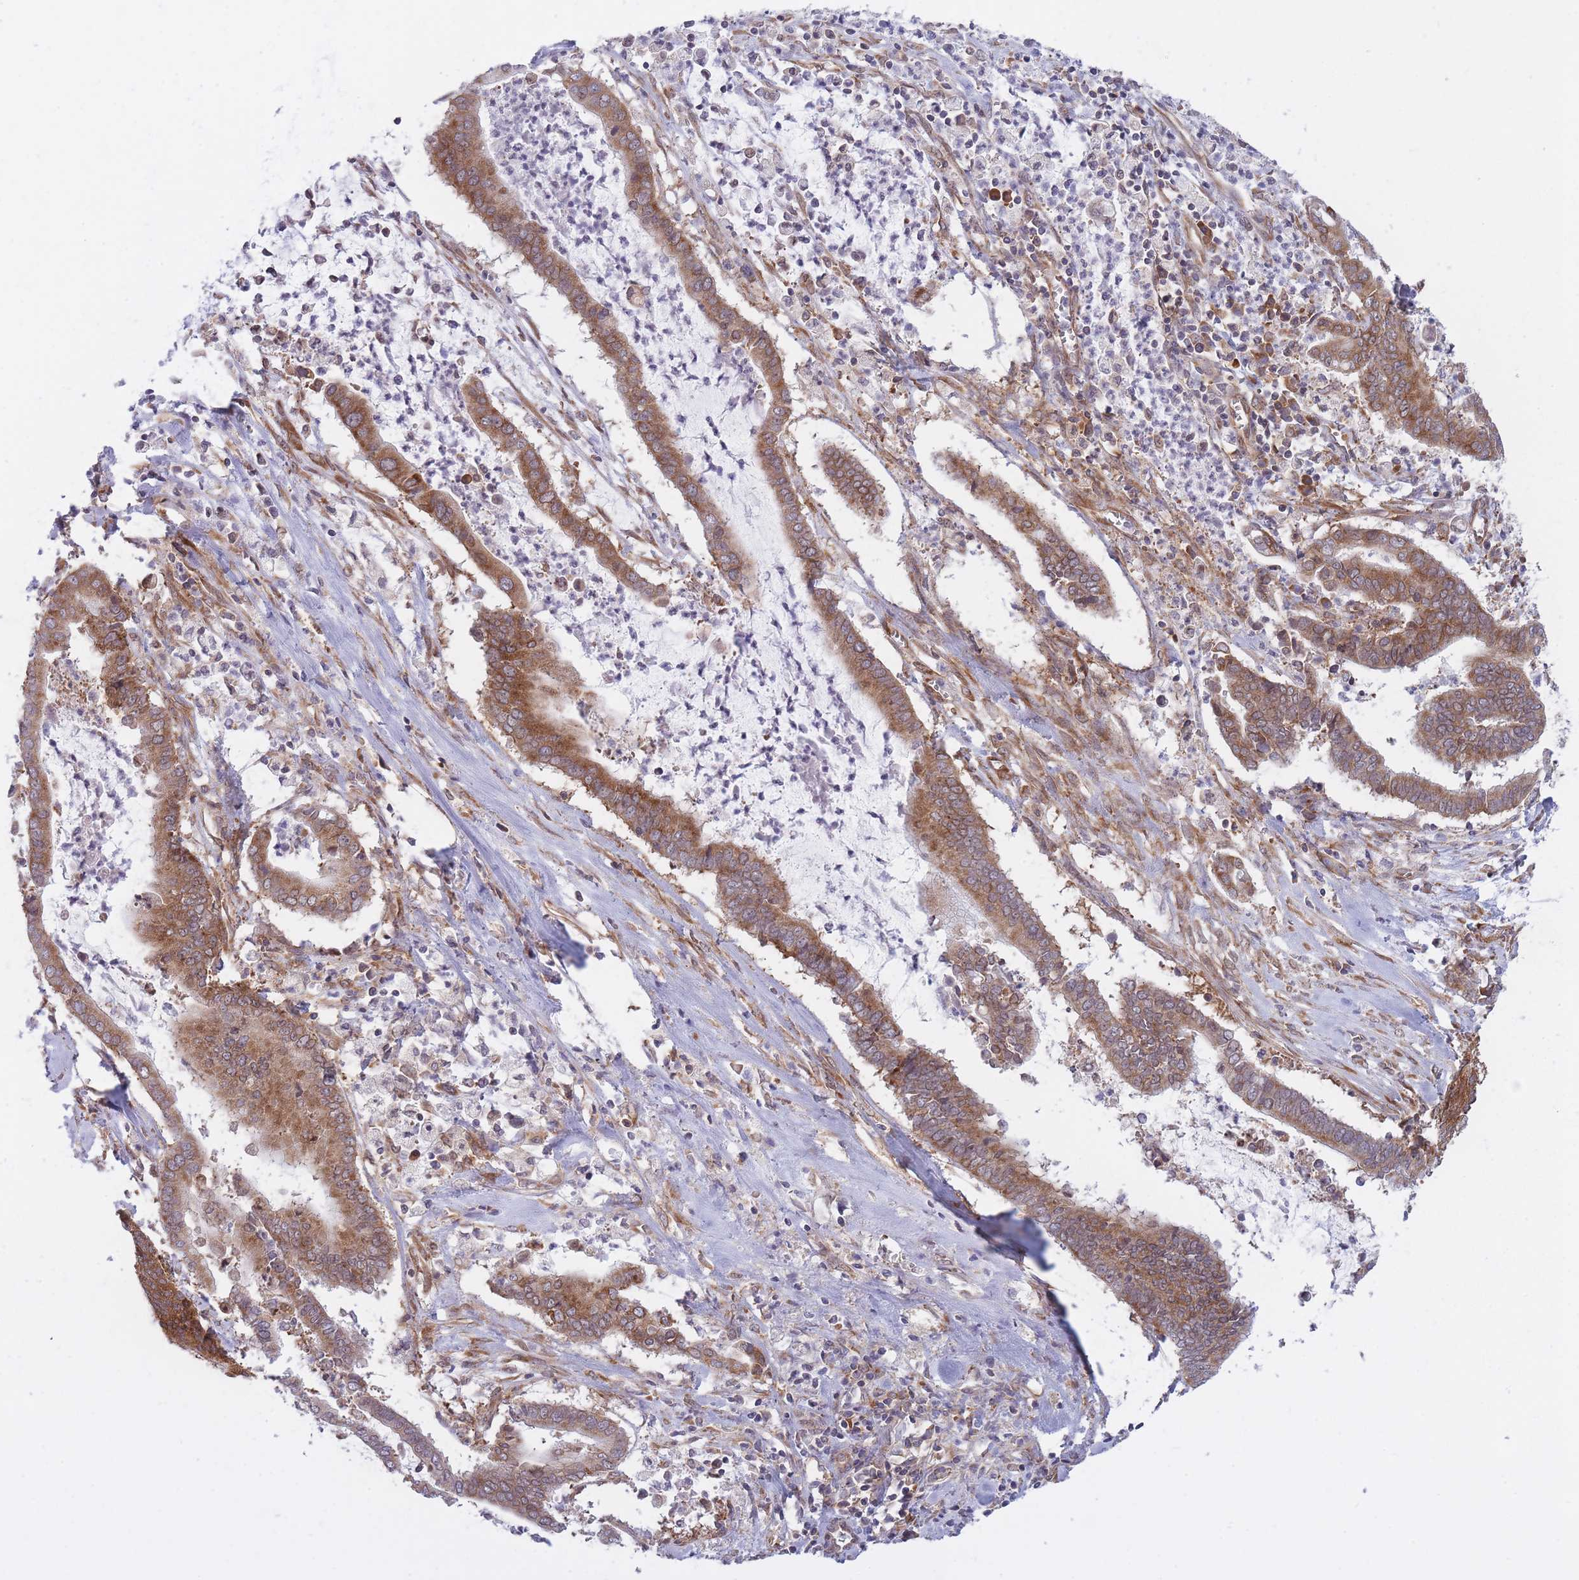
{"staining": {"intensity": "moderate", "quantity": ">75%", "location": "cytoplasmic/membranous"}, "tissue": "cervical cancer", "cell_type": "Tumor cells", "image_type": "cancer", "snomed": [{"axis": "morphology", "description": "Adenocarcinoma, NOS"}, {"axis": "topography", "description": "Cervix"}], "caption": "Human cervical adenocarcinoma stained with a protein marker reveals moderate staining in tumor cells.", "gene": "CCDC124", "patient": {"sex": "female", "age": 44}}